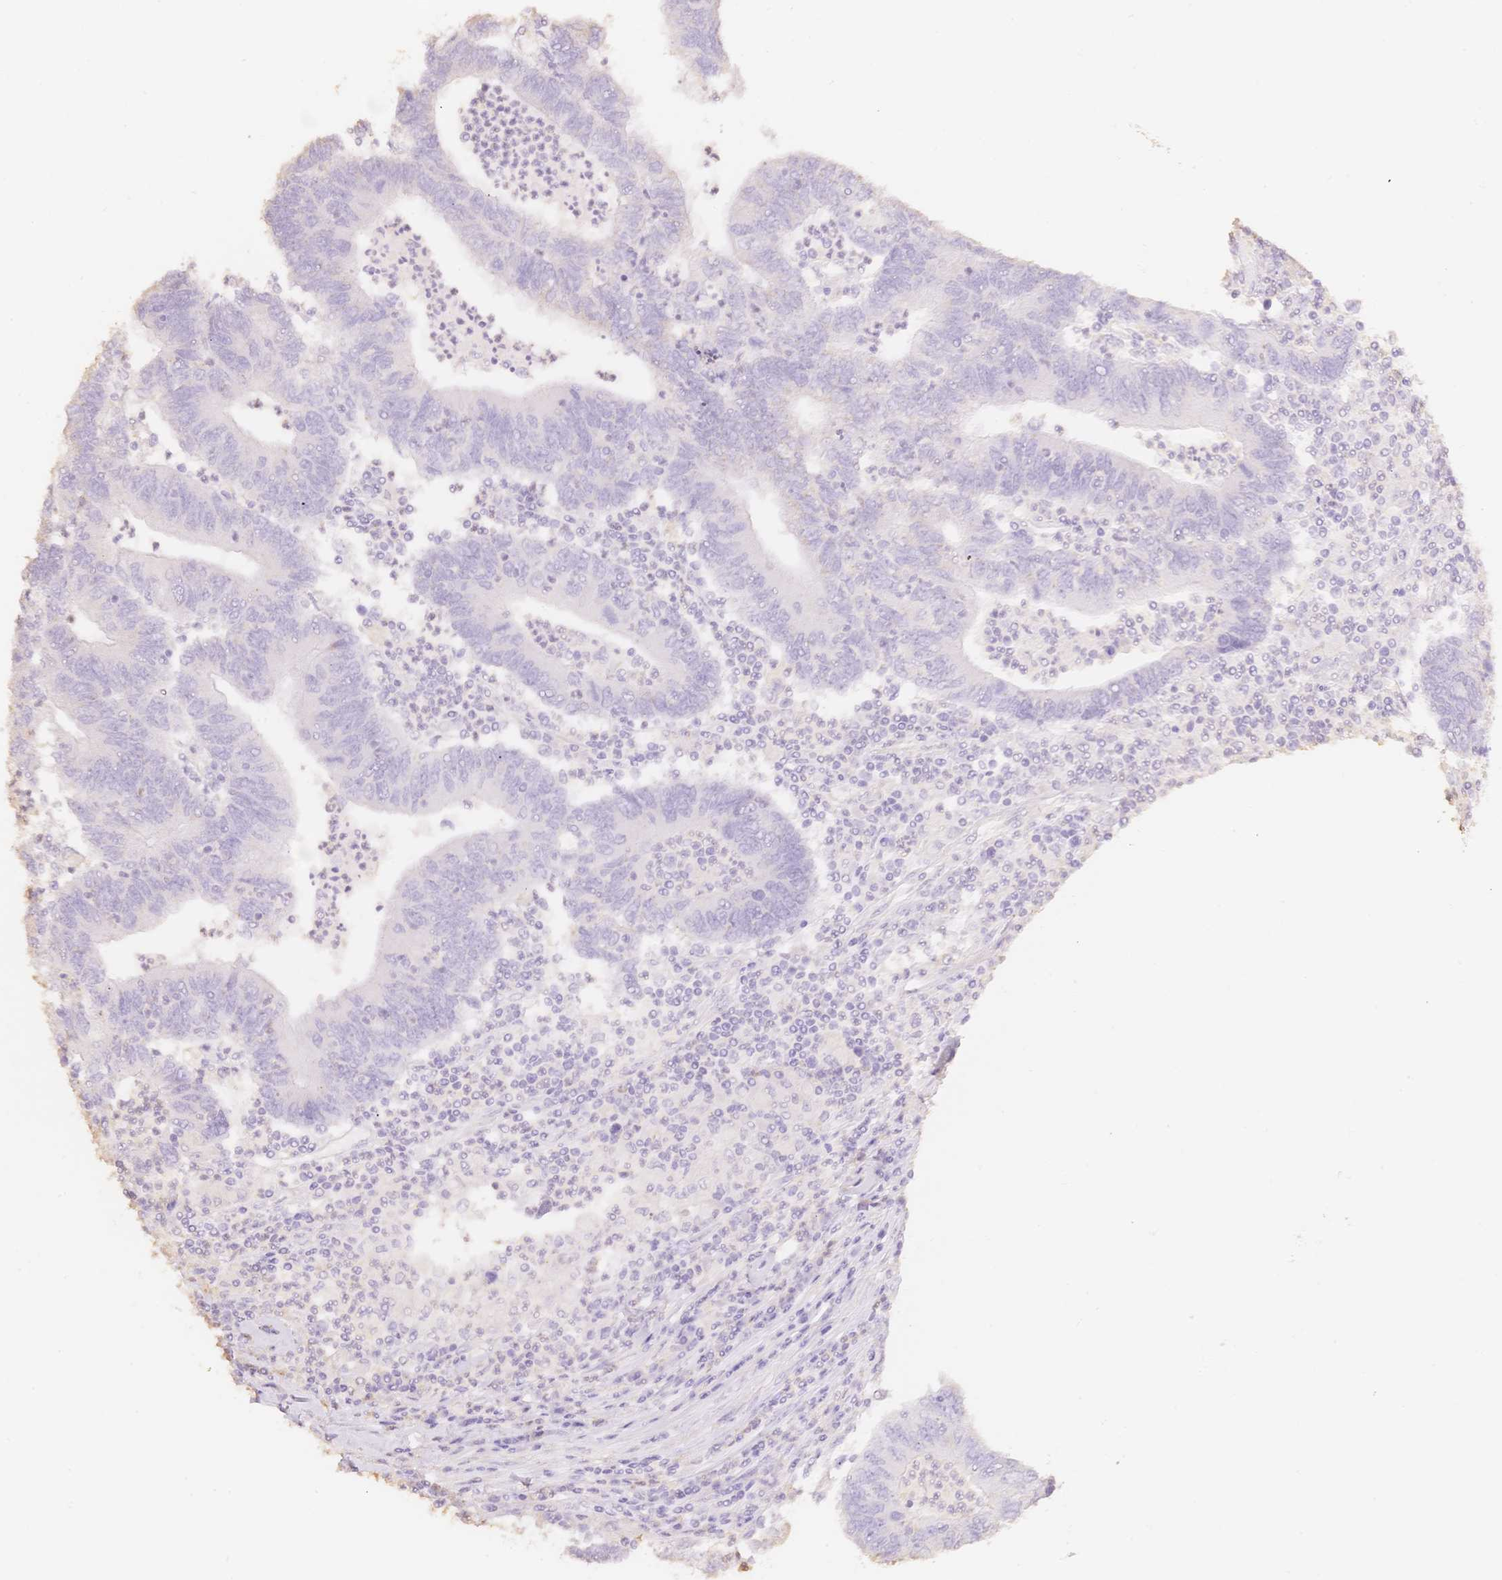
{"staining": {"intensity": "negative", "quantity": "none", "location": "none"}, "tissue": "colorectal cancer", "cell_type": "Tumor cells", "image_type": "cancer", "snomed": [{"axis": "morphology", "description": "Adenocarcinoma, NOS"}, {"axis": "topography", "description": "Colon"}], "caption": "IHC photomicrograph of adenocarcinoma (colorectal) stained for a protein (brown), which exhibits no positivity in tumor cells.", "gene": "MBOAT7", "patient": {"sex": "female", "age": 48}}